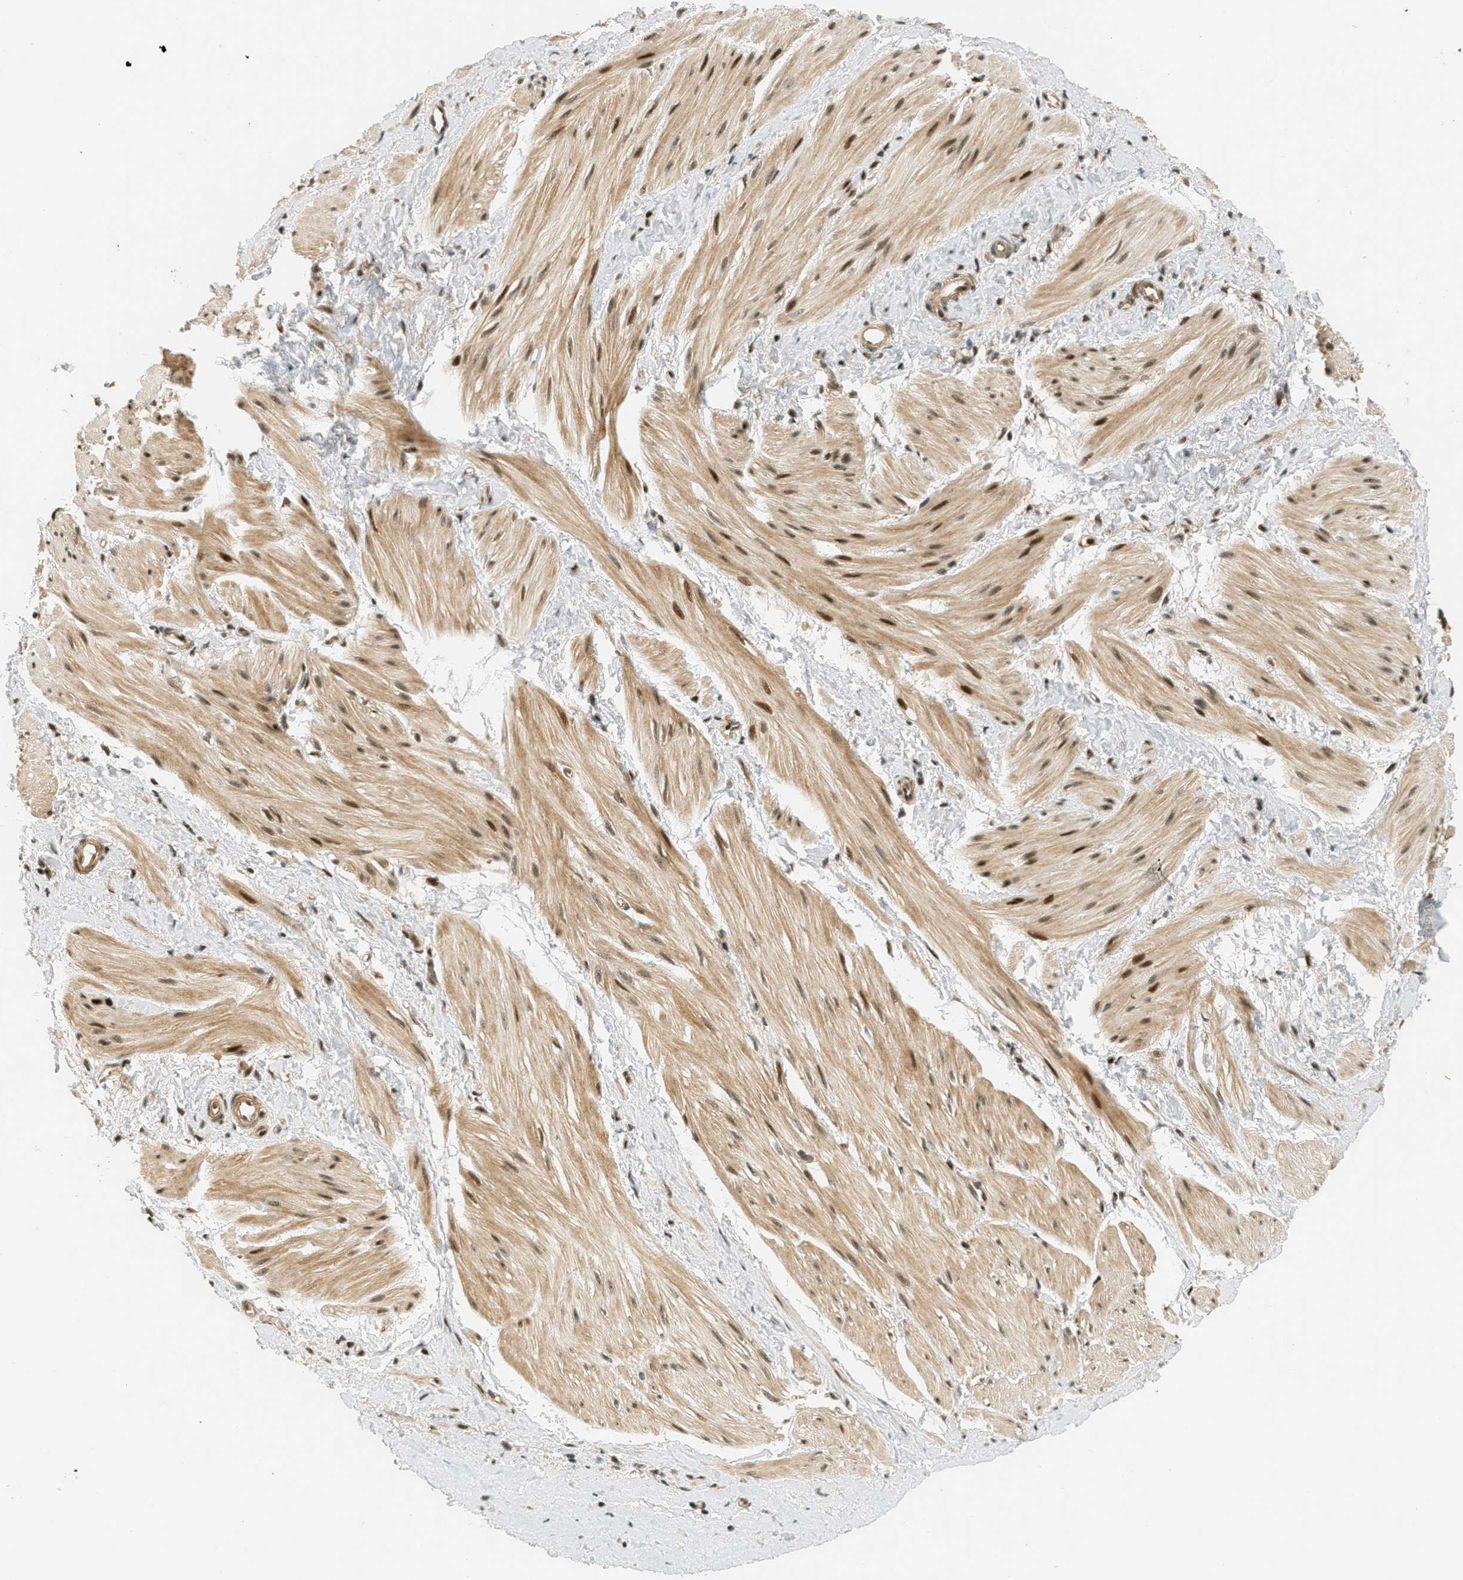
{"staining": {"intensity": "moderate", "quantity": ">75%", "location": "cytoplasmic/membranous,nuclear"}, "tissue": "smooth muscle", "cell_type": "Smooth muscle cells", "image_type": "normal", "snomed": [{"axis": "morphology", "description": "Normal tissue, NOS"}, {"axis": "topography", "description": "Smooth muscle"}], "caption": "Protein expression by immunohistochemistry (IHC) exhibits moderate cytoplasmic/membranous,nuclear expression in about >75% of smooth muscle cells in benign smooth muscle. Using DAB (3,3'-diaminobenzidine) (brown) and hematoxylin (blue) stains, captured at high magnification using brightfield microscopy.", "gene": "FOXM1", "patient": {"sex": "male", "age": 16}}